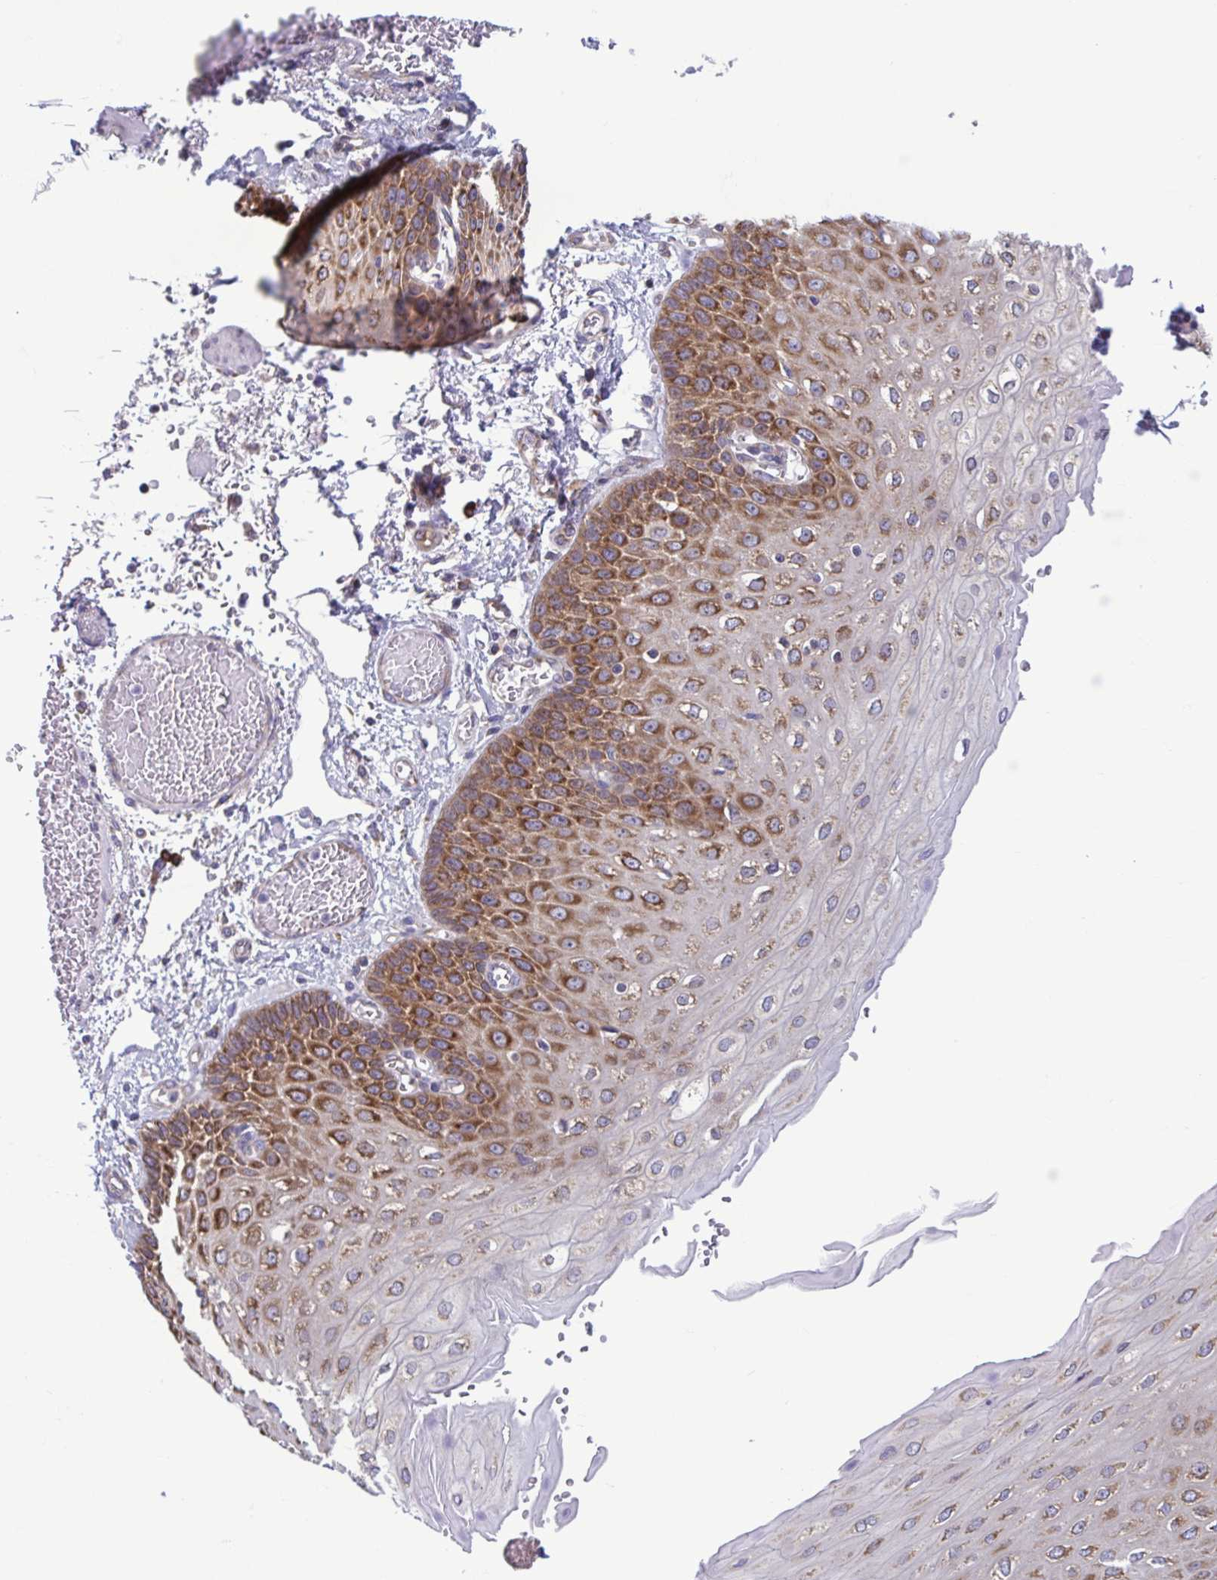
{"staining": {"intensity": "strong", "quantity": ">75%", "location": "cytoplasmic/membranous"}, "tissue": "esophagus", "cell_type": "Squamous epithelial cells", "image_type": "normal", "snomed": [{"axis": "morphology", "description": "Normal tissue, NOS"}, {"axis": "morphology", "description": "Adenocarcinoma, NOS"}, {"axis": "topography", "description": "Esophagus"}], "caption": "Squamous epithelial cells reveal high levels of strong cytoplasmic/membranous expression in about >75% of cells in normal esophagus. The staining was performed using DAB (3,3'-diaminobenzidine) to visualize the protein expression in brown, while the nuclei were stained in blue with hematoxylin (Magnification: 20x).", "gene": "RPS16", "patient": {"sex": "male", "age": 81}}